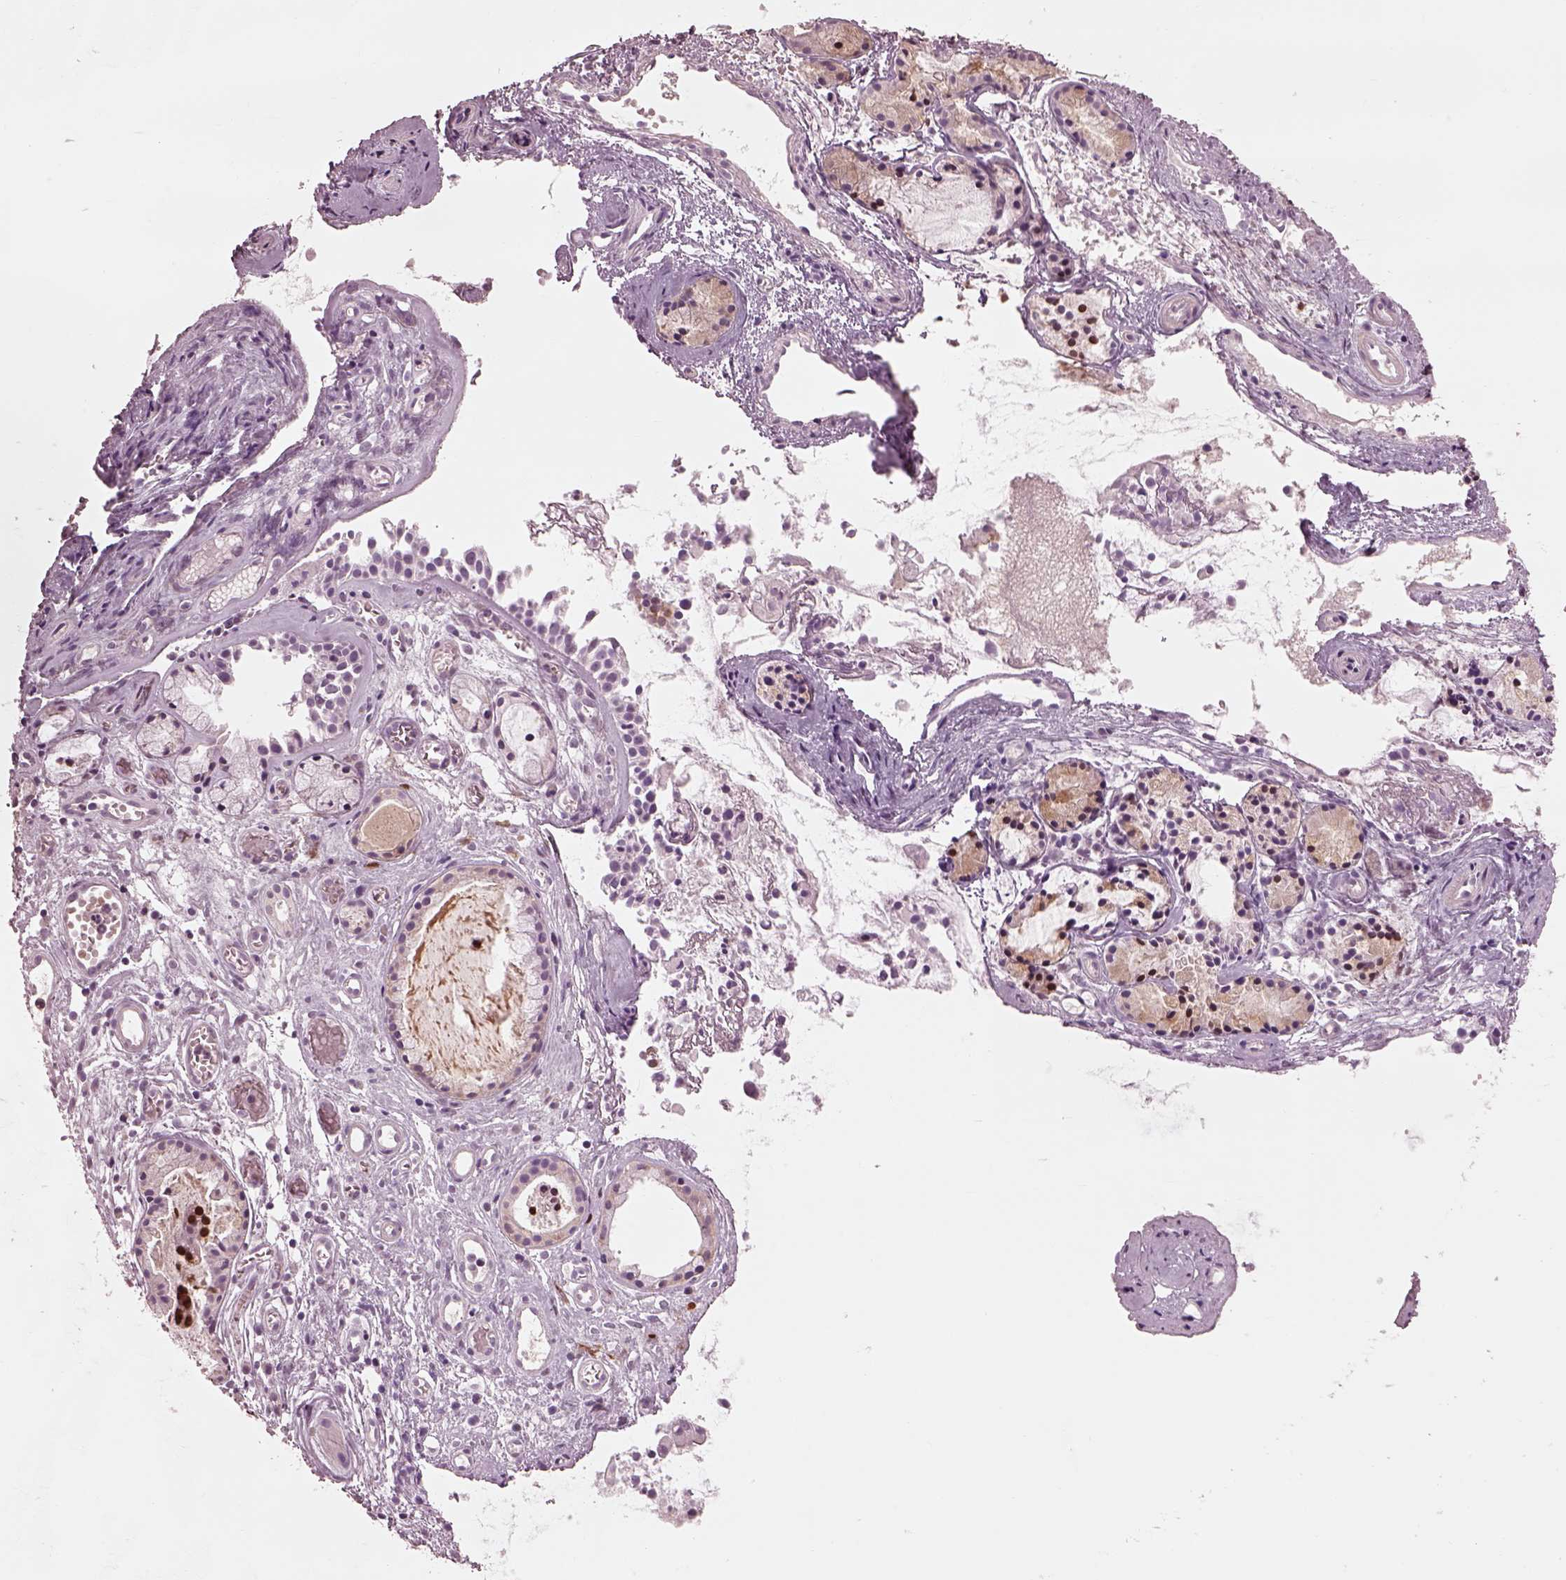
{"staining": {"intensity": "negative", "quantity": "none", "location": "none"}, "tissue": "nasopharynx", "cell_type": "Respiratory epithelial cells", "image_type": "normal", "snomed": [{"axis": "morphology", "description": "Normal tissue, NOS"}, {"axis": "topography", "description": "Nasopharynx"}], "caption": "The IHC histopathology image has no significant staining in respiratory epithelial cells of nasopharynx. (Stains: DAB (3,3'-diaminobenzidine) immunohistochemistry with hematoxylin counter stain, Microscopy: brightfield microscopy at high magnification).", "gene": "BFSP1", "patient": {"sex": "male", "age": 31}}